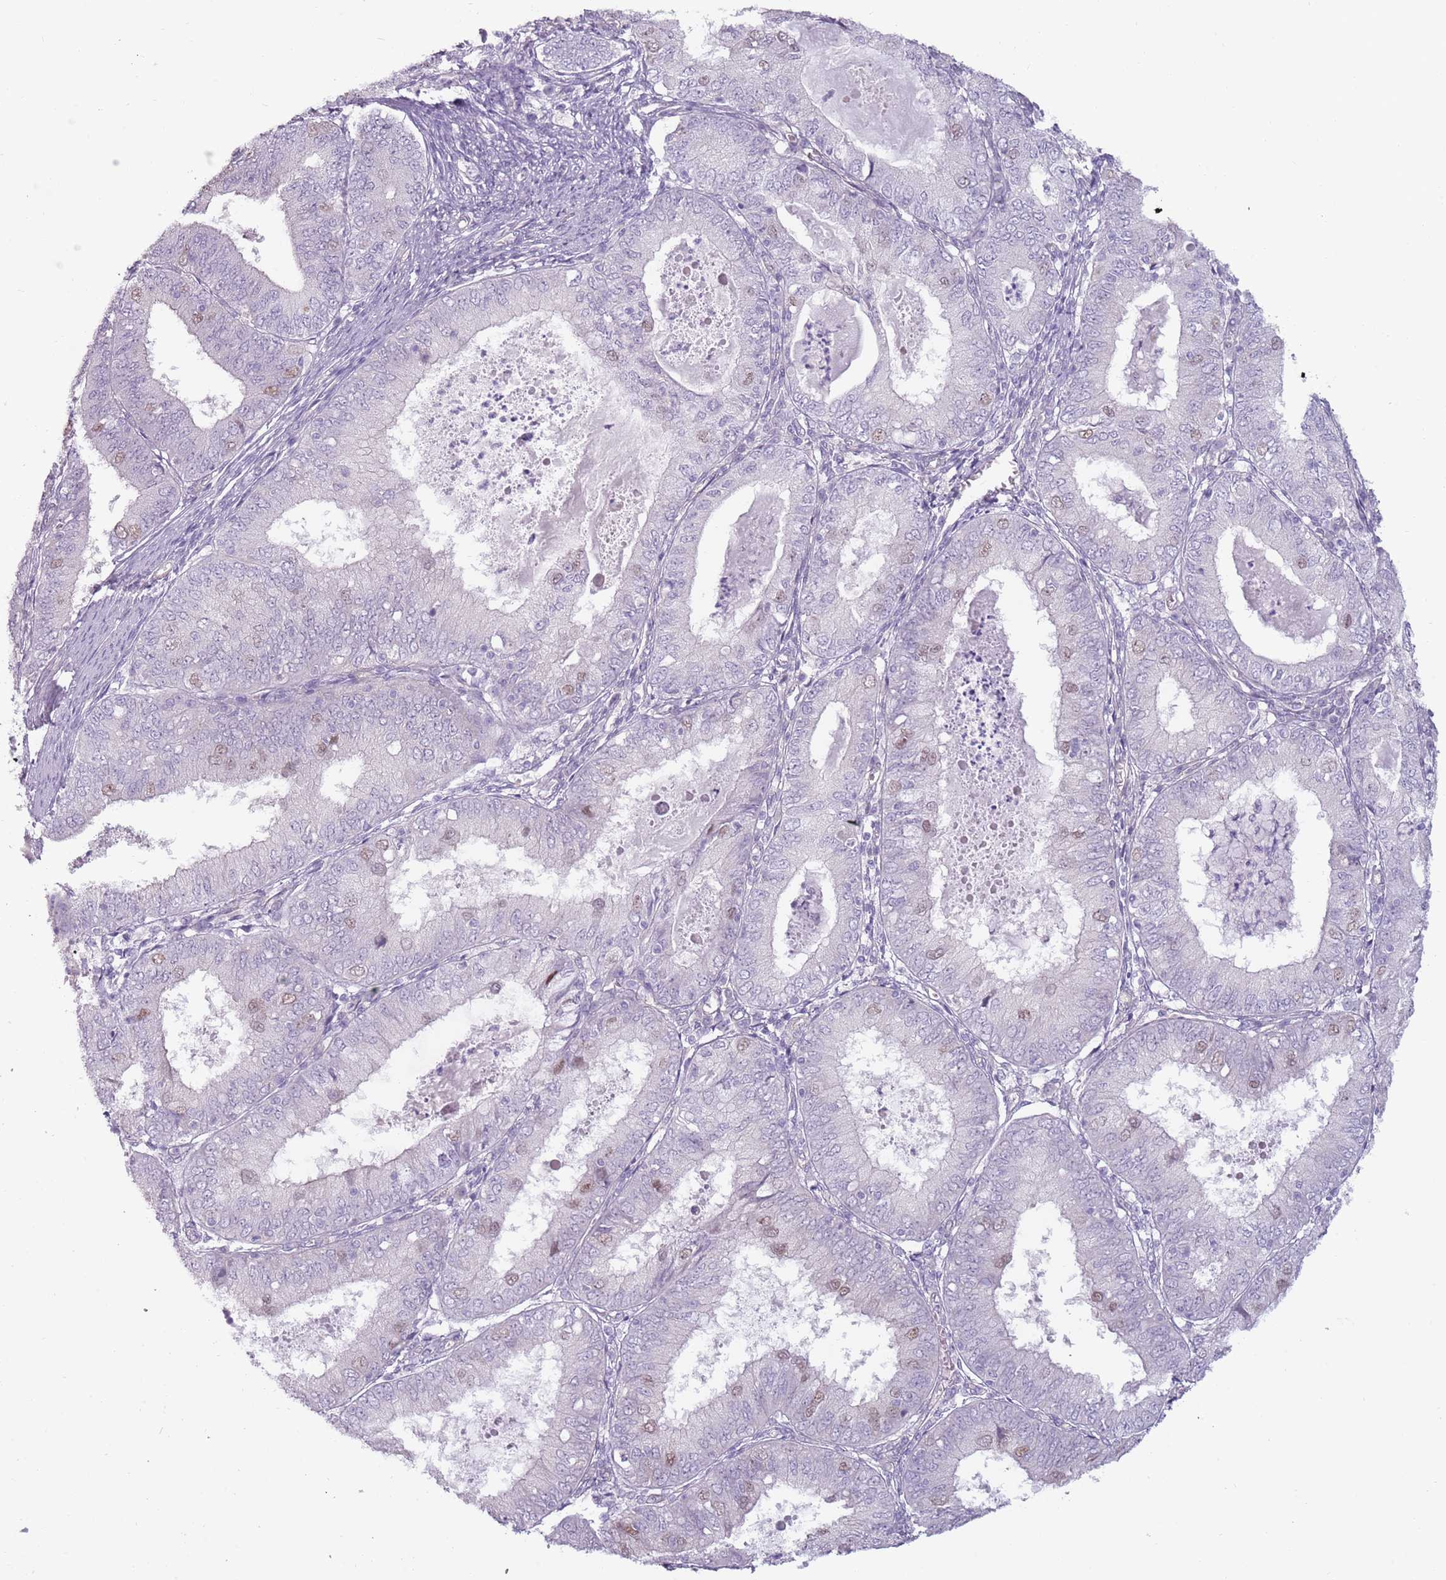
{"staining": {"intensity": "weak", "quantity": "<25%", "location": "nuclear"}, "tissue": "endometrial cancer", "cell_type": "Tumor cells", "image_type": "cancer", "snomed": [{"axis": "morphology", "description": "Adenocarcinoma, NOS"}, {"axis": "topography", "description": "Endometrium"}], "caption": "High magnification brightfield microscopy of endometrial adenocarcinoma stained with DAB (brown) and counterstained with hematoxylin (blue): tumor cells show no significant staining.", "gene": "RFX2", "patient": {"sex": "female", "age": 57}}